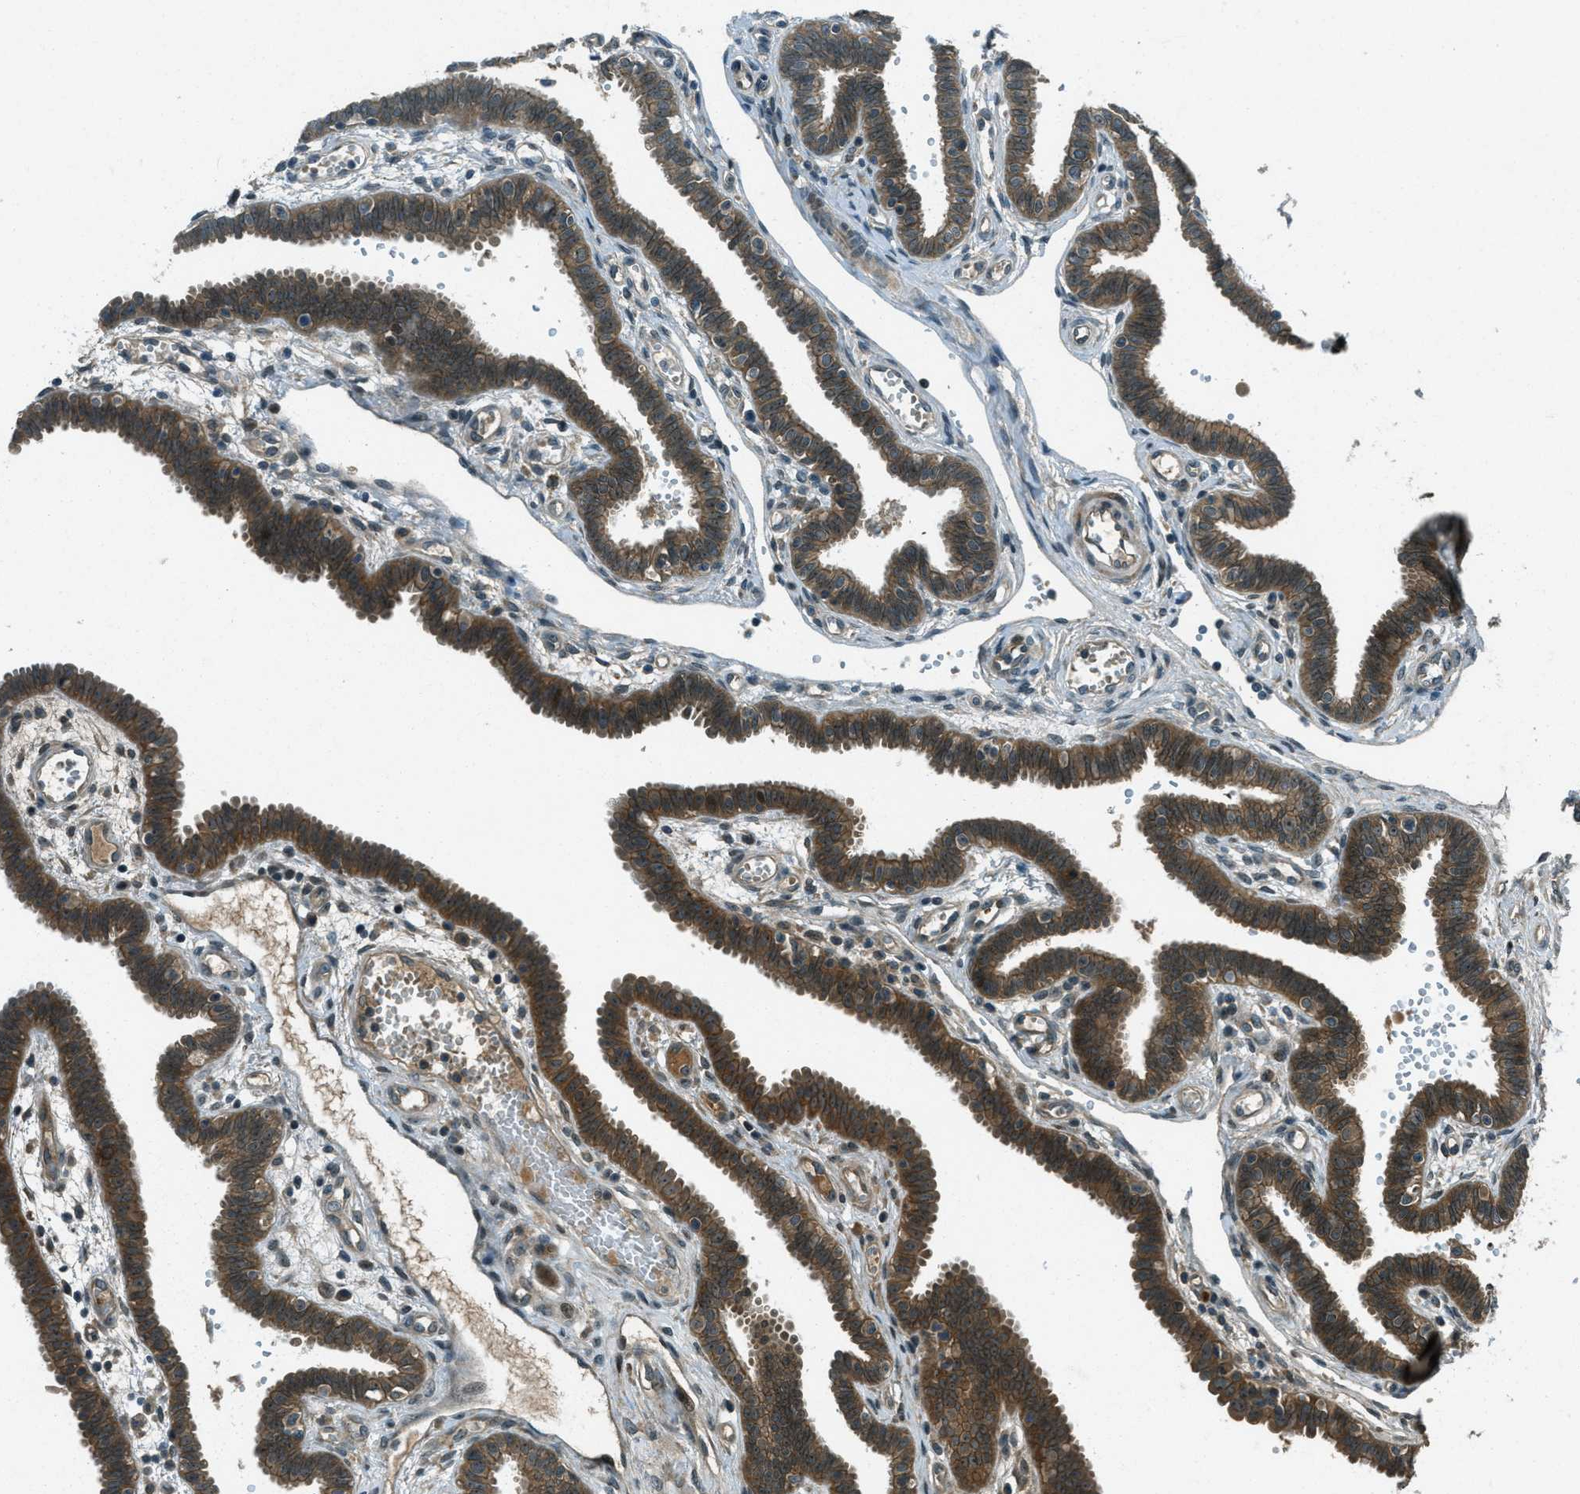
{"staining": {"intensity": "moderate", "quantity": ">75%", "location": "cytoplasmic/membranous"}, "tissue": "fallopian tube", "cell_type": "Glandular cells", "image_type": "normal", "snomed": [{"axis": "morphology", "description": "Normal tissue, NOS"}, {"axis": "topography", "description": "Fallopian tube"}, {"axis": "topography", "description": "Placenta"}], "caption": "Protein expression by IHC exhibits moderate cytoplasmic/membranous positivity in approximately >75% of glandular cells in unremarkable fallopian tube.", "gene": "STK11", "patient": {"sex": "female", "age": 32}}